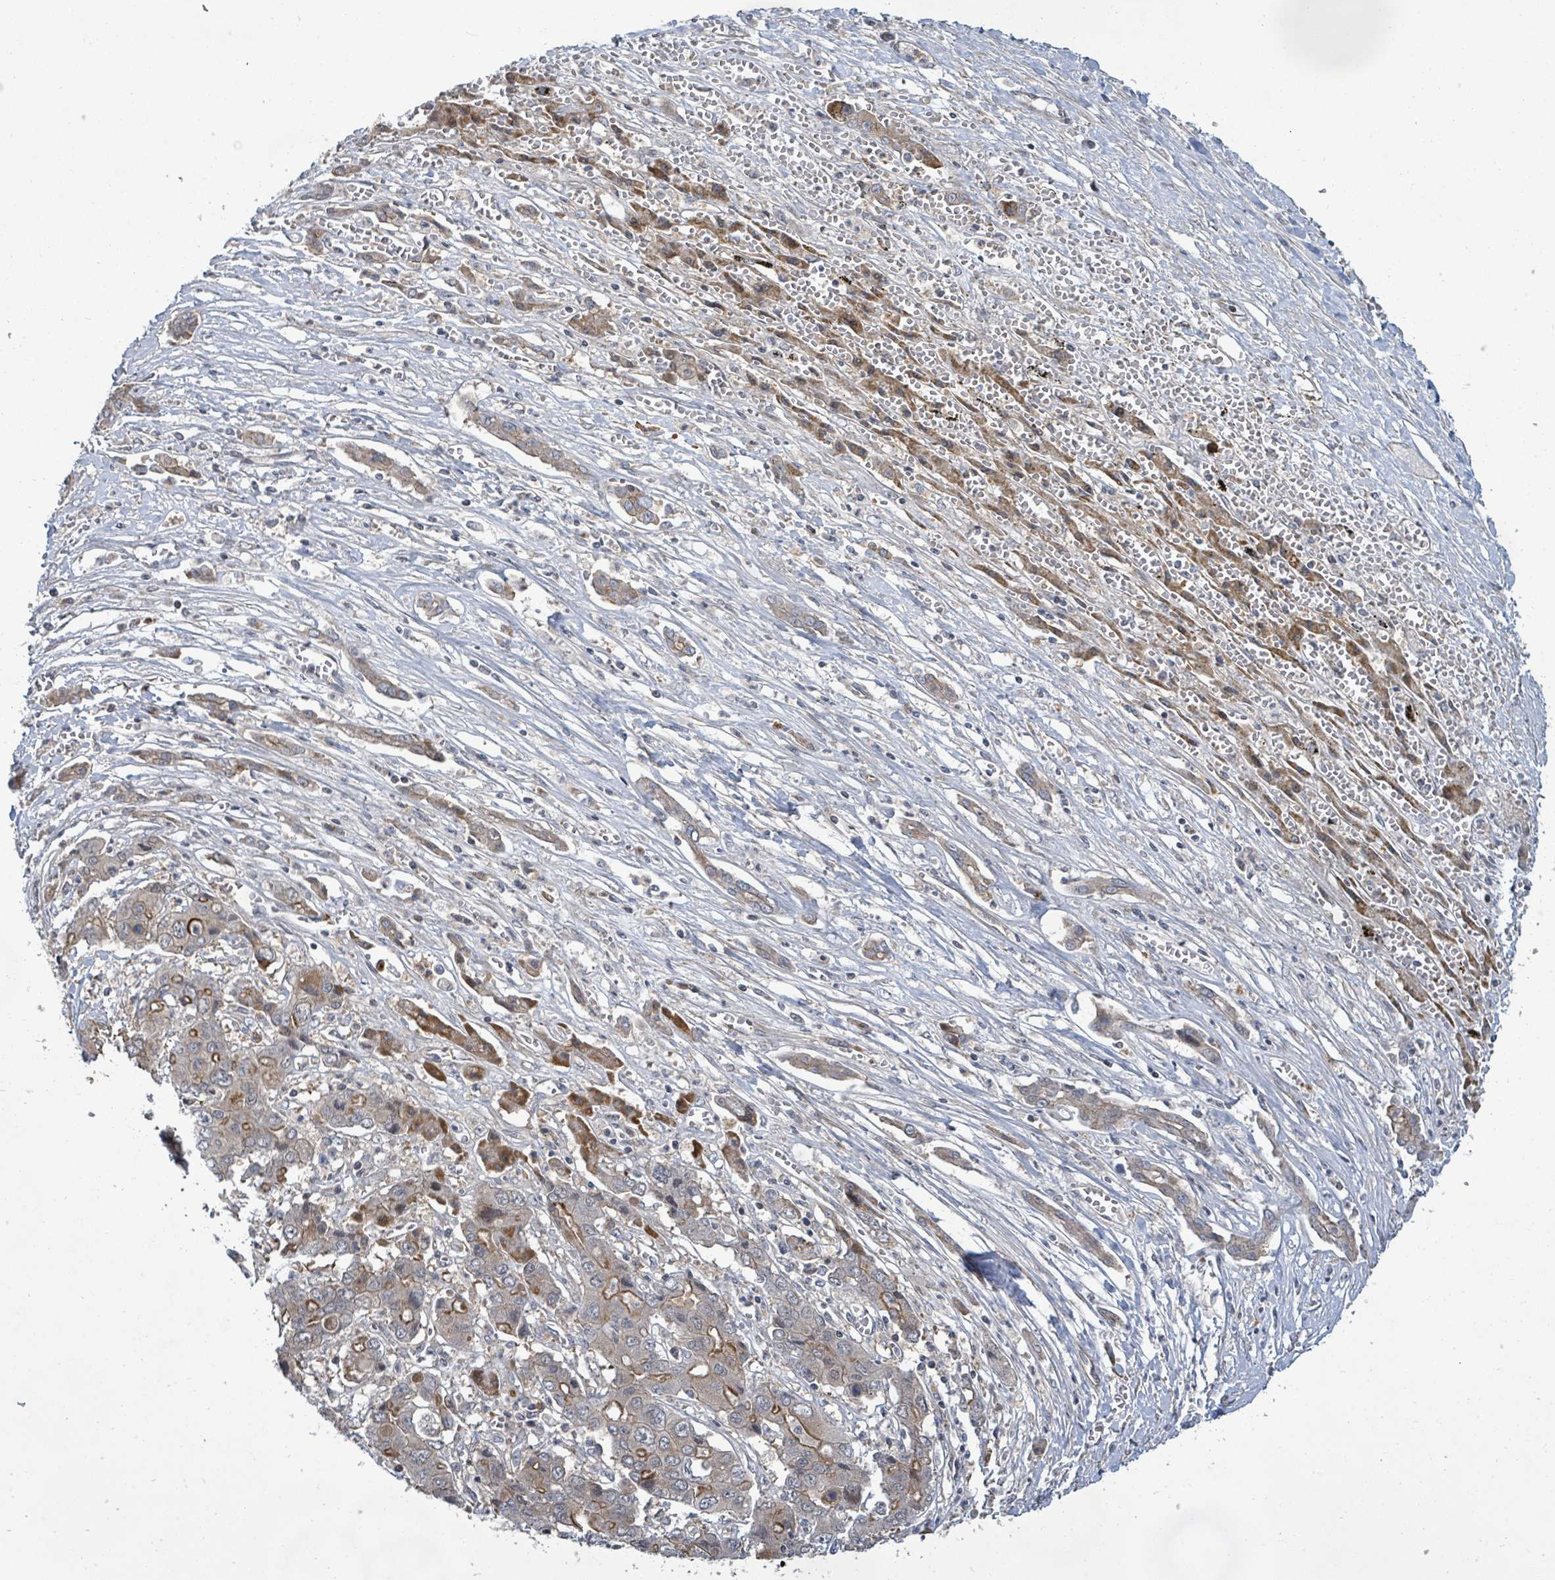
{"staining": {"intensity": "moderate", "quantity": "25%-75%", "location": "cytoplasmic/membranous"}, "tissue": "liver cancer", "cell_type": "Tumor cells", "image_type": "cancer", "snomed": [{"axis": "morphology", "description": "Cholangiocarcinoma"}, {"axis": "topography", "description": "Liver"}], "caption": "Liver cholangiocarcinoma was stained to show a protein in brown. There is medium levels of moderate cytoplasmic/membranous positivity in about 25%-75% of tumor cells.", "gene": "KBTBD11", "patient": {"sex": "male", "age": 67}}